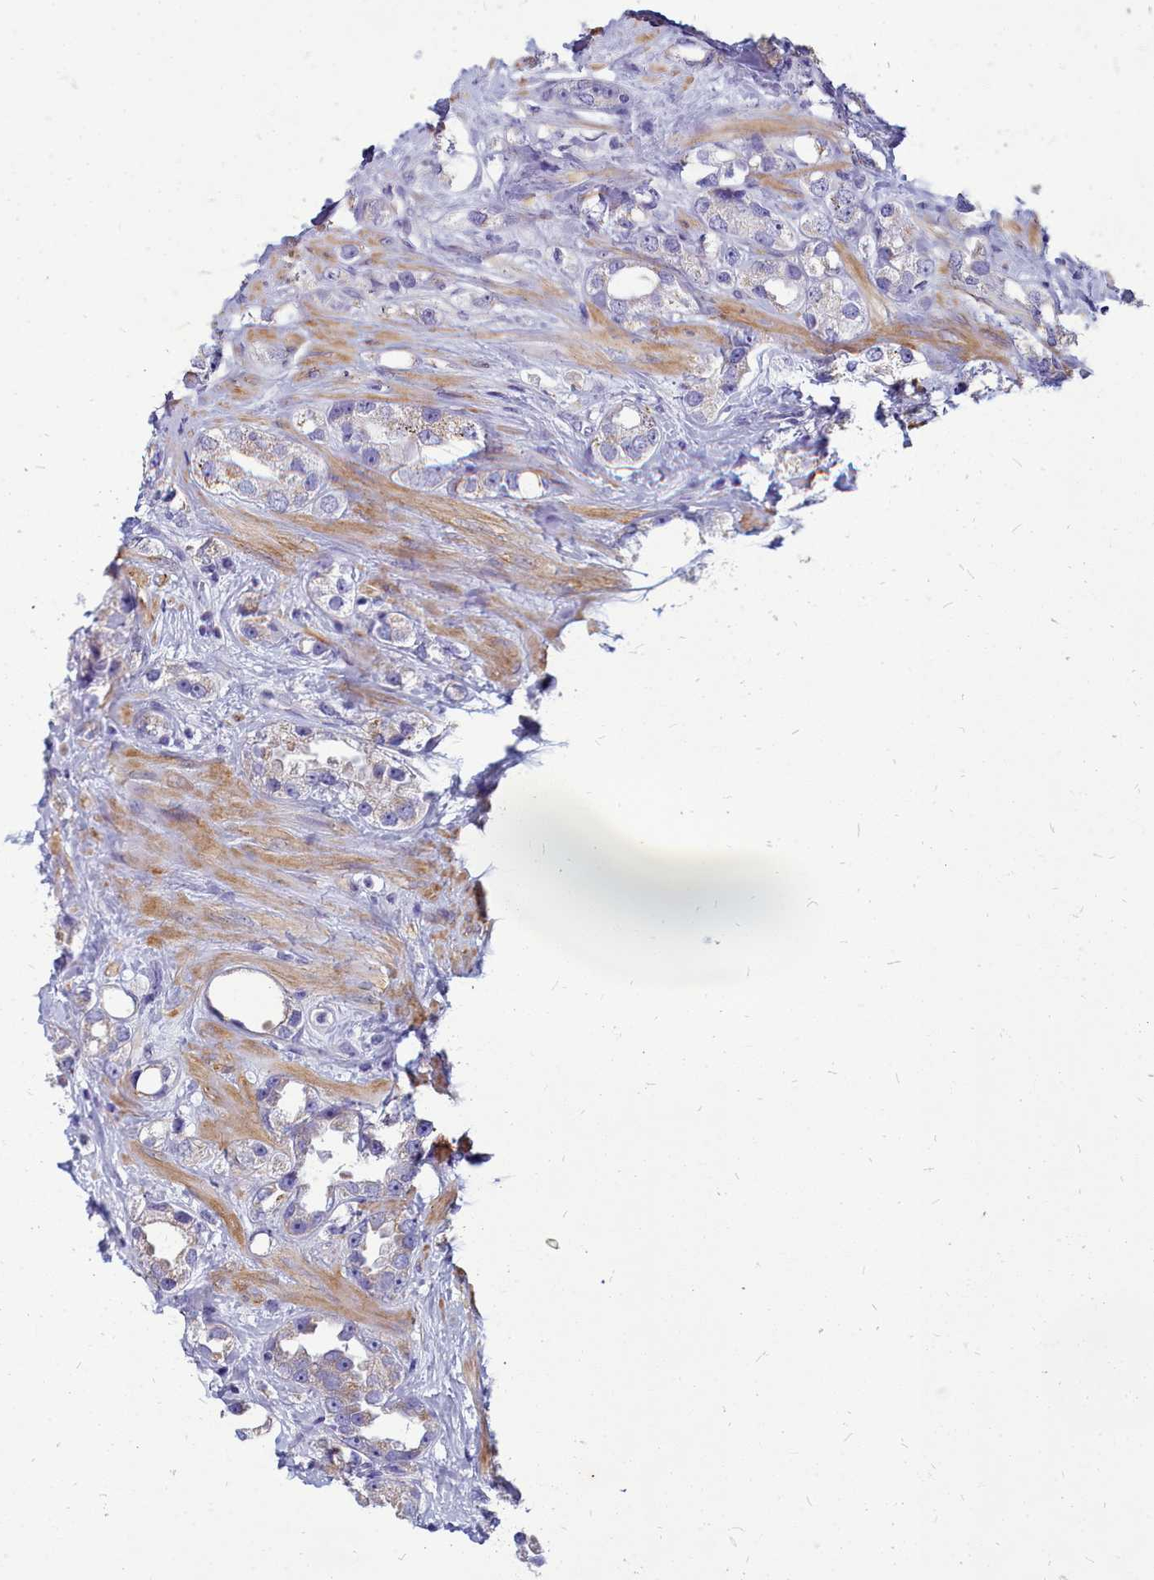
{"staining": {"intensity": "weak", "quantity": "25%-75%", "location": "cytoplasmic/membranous"}, "tissue": "prostate cancer", "cell_type": "Tumor cells", "image_type": "cancer", "snomed": [{"axis": "morphology", "description": "Adenocarcinoma, NOS"}, {"axis": "topography", "description": "Prostate"}], "caption": "Prostate cancer (adenocarcinoma) stained with a brown dye shows weak cytoplasmic/membranous positive staining in about 25%-75% of tumor cells.", "gene": "SMPD4", "patient": {"sex": "male", "age": 79}}